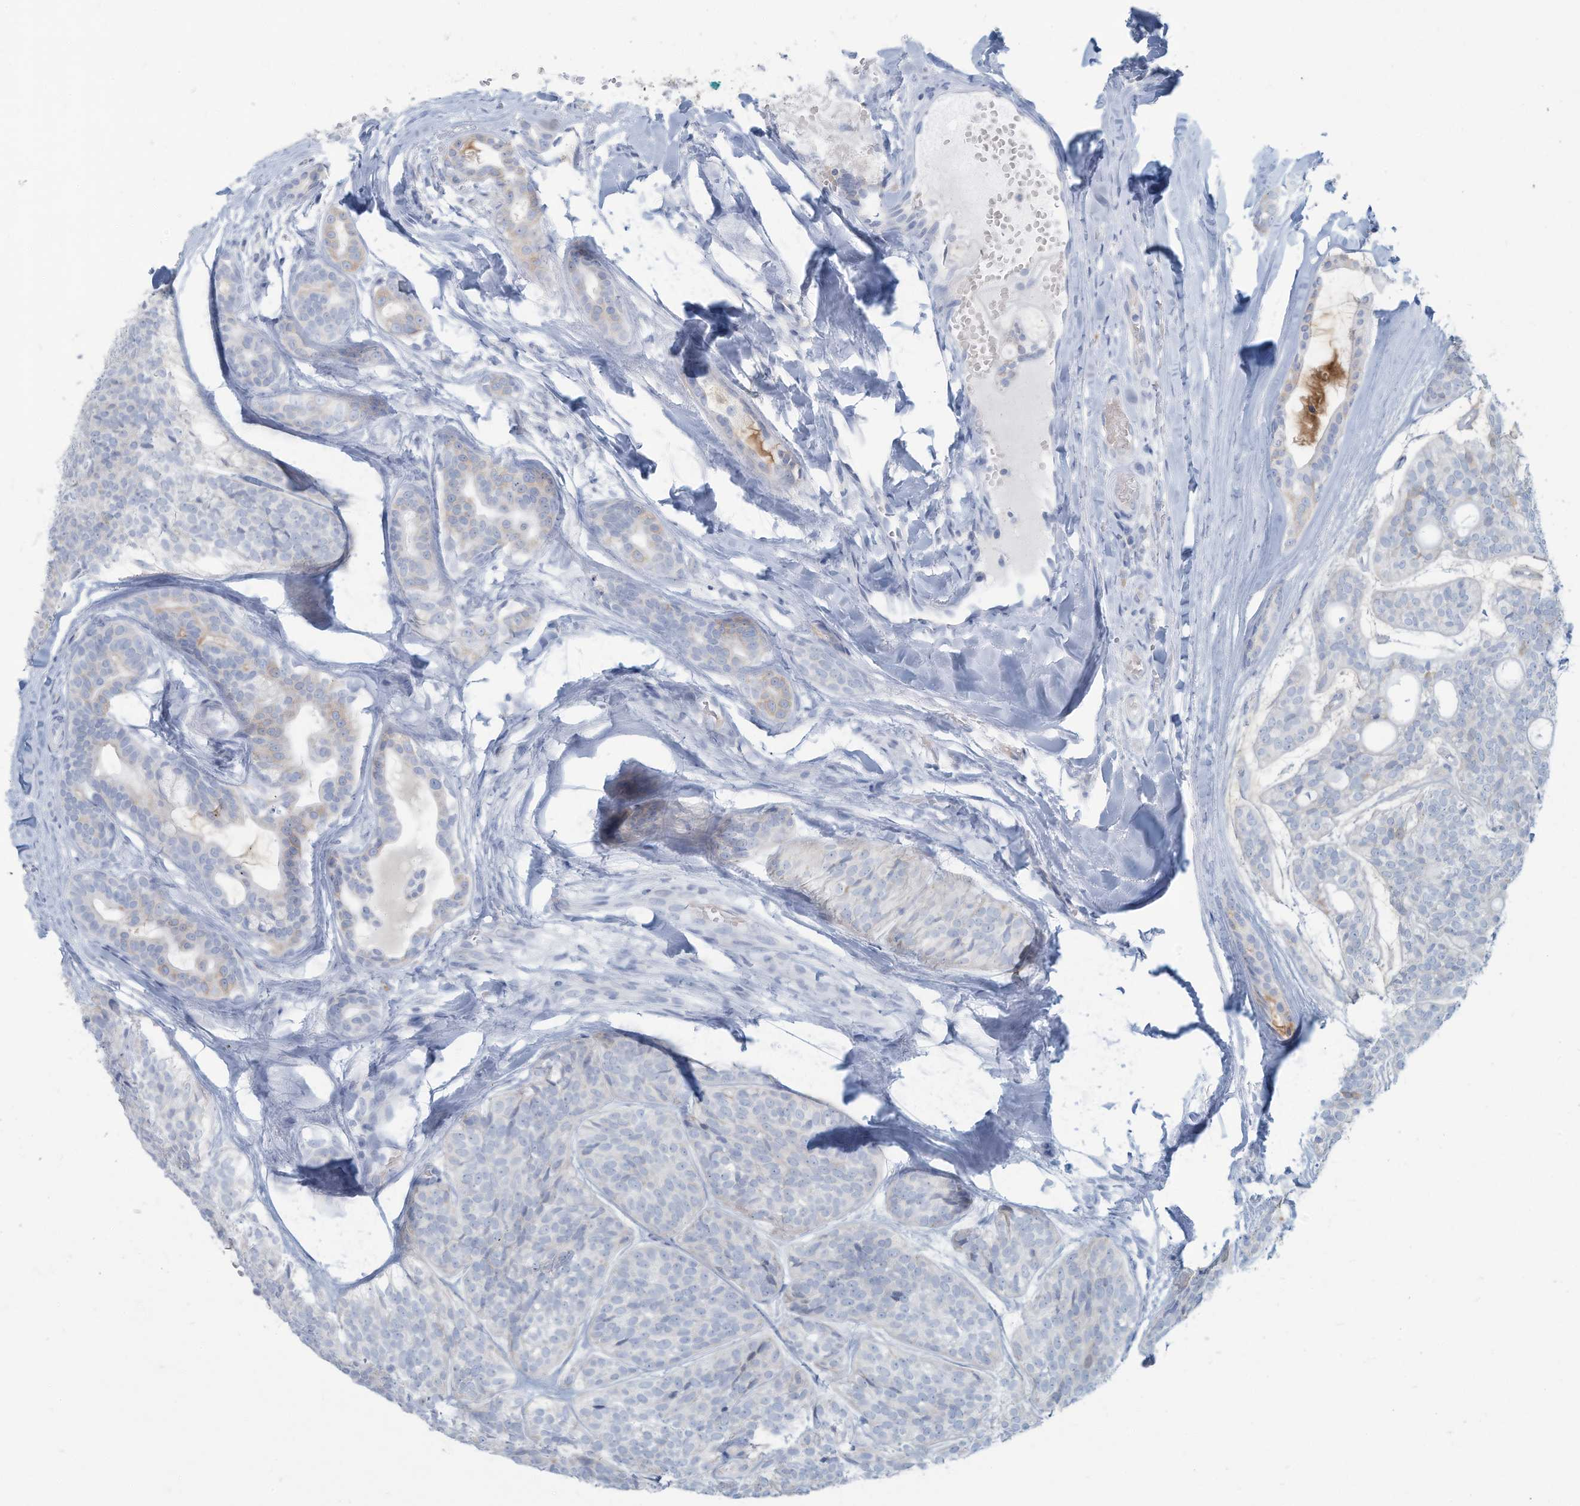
{"staining": {"intensity": "negative", "quantity": "none", "location": "none"}, "tissue": "head and neck cancer", "cell_type": "Tumor cells", "image_type": "cancer", "snomed": [{"axis": "morphology", "description": "Adenocarcinoma, NOS"}, {"axis": "topography", "description": "Head-Neck"}], "caption": "Head and neck cancer (adenocarcinoma) stained for a protein using IHC reveals no expression tumor cells.", "gene": "ERI2", "patient": {"sex": "male", "age": 66}}